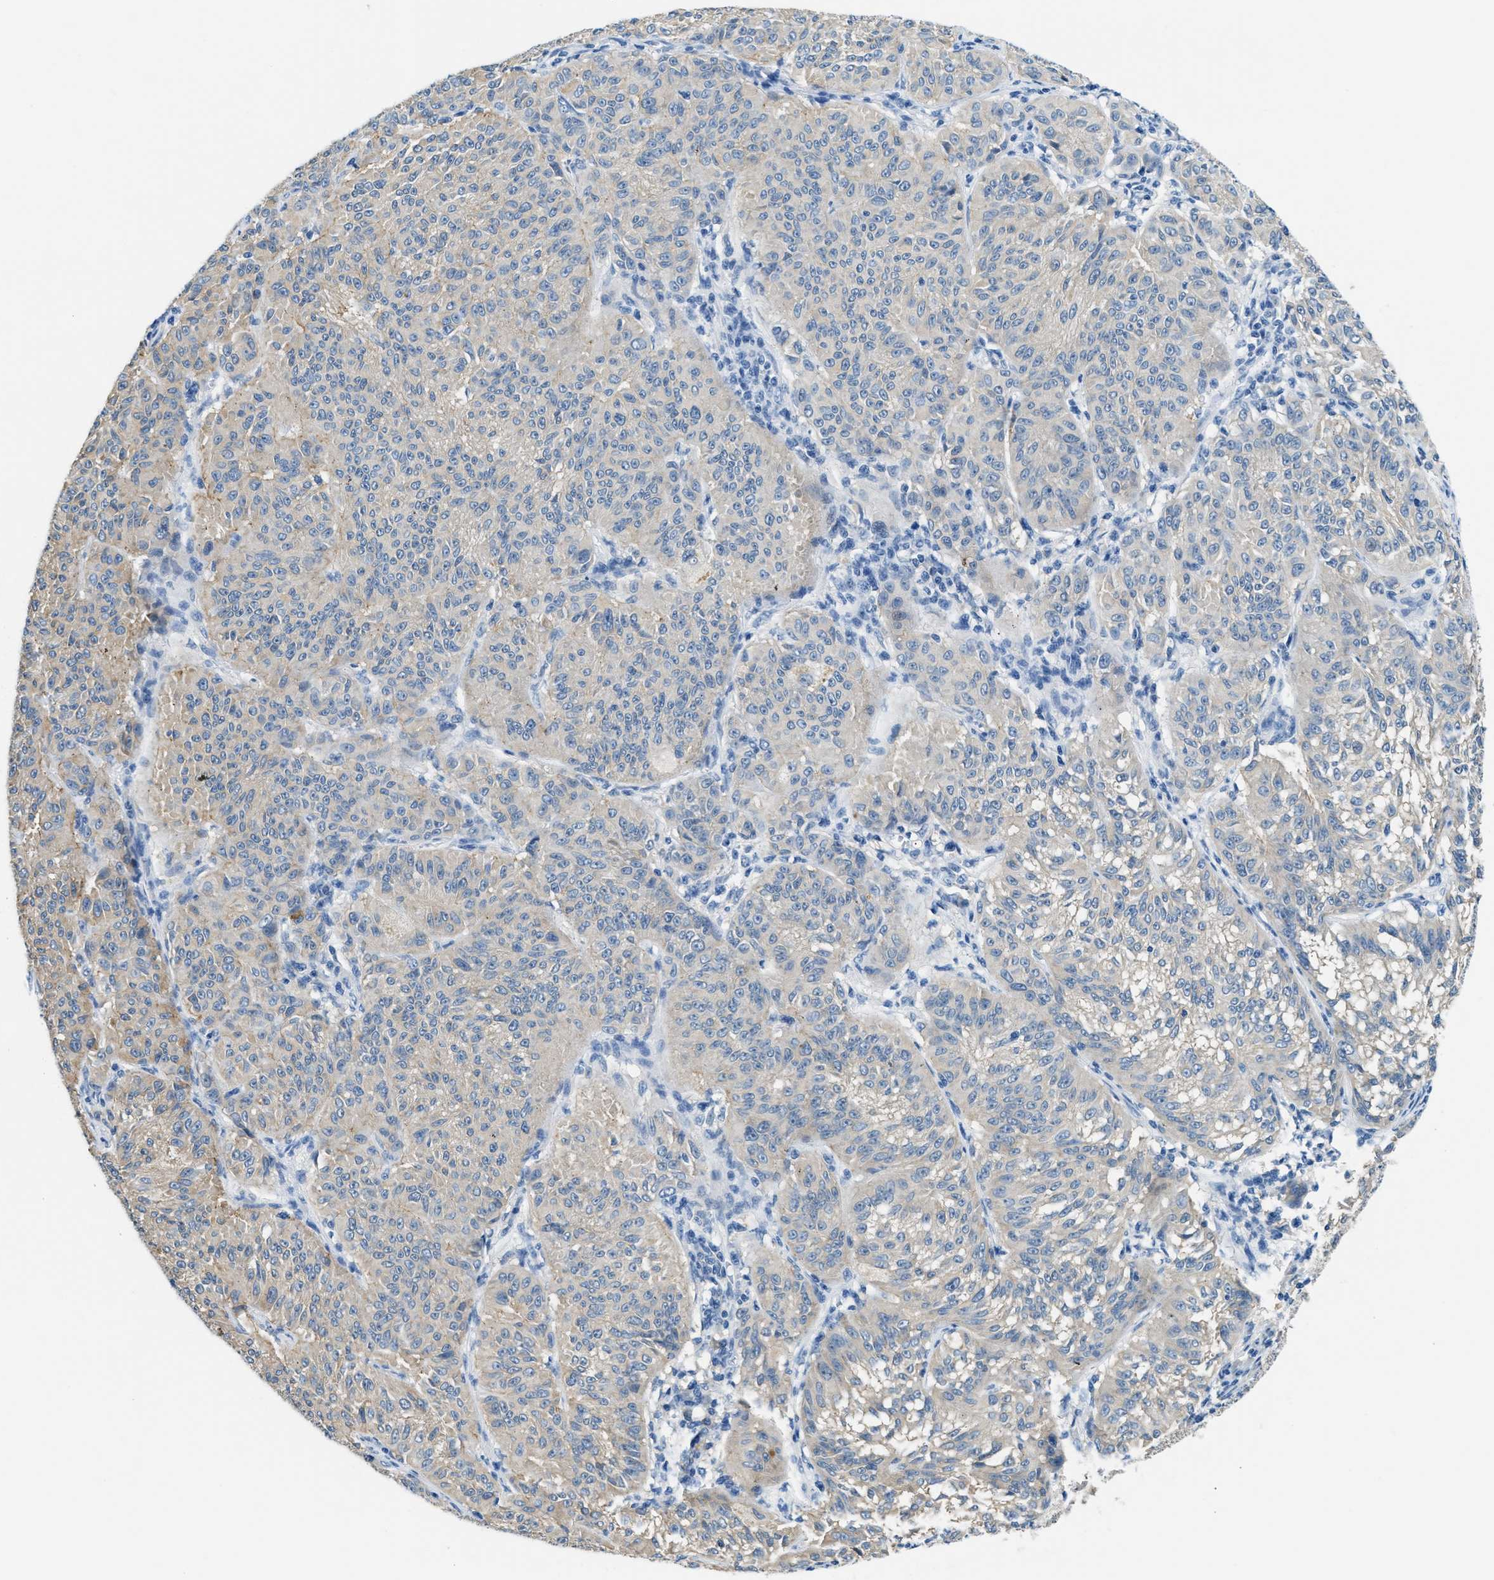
{"staining": {"intensity": "negative", "quantity": "none", "location": "none"}, "tissue": "melanoma", "cell_type": "Tumor cells", "image_type": "cancer", "snomed": [{"axis": "morphology", "description": "Malignant melanoma, NOS"}, {"axis": "topography", "description": "Skin"}], "caption": "This is a photomicrograph of IHC staining of melanoma, which shows no positivity in tumor cells.", "gene": "CLDN18", "patient": {"sex": "female", "age": 72}}